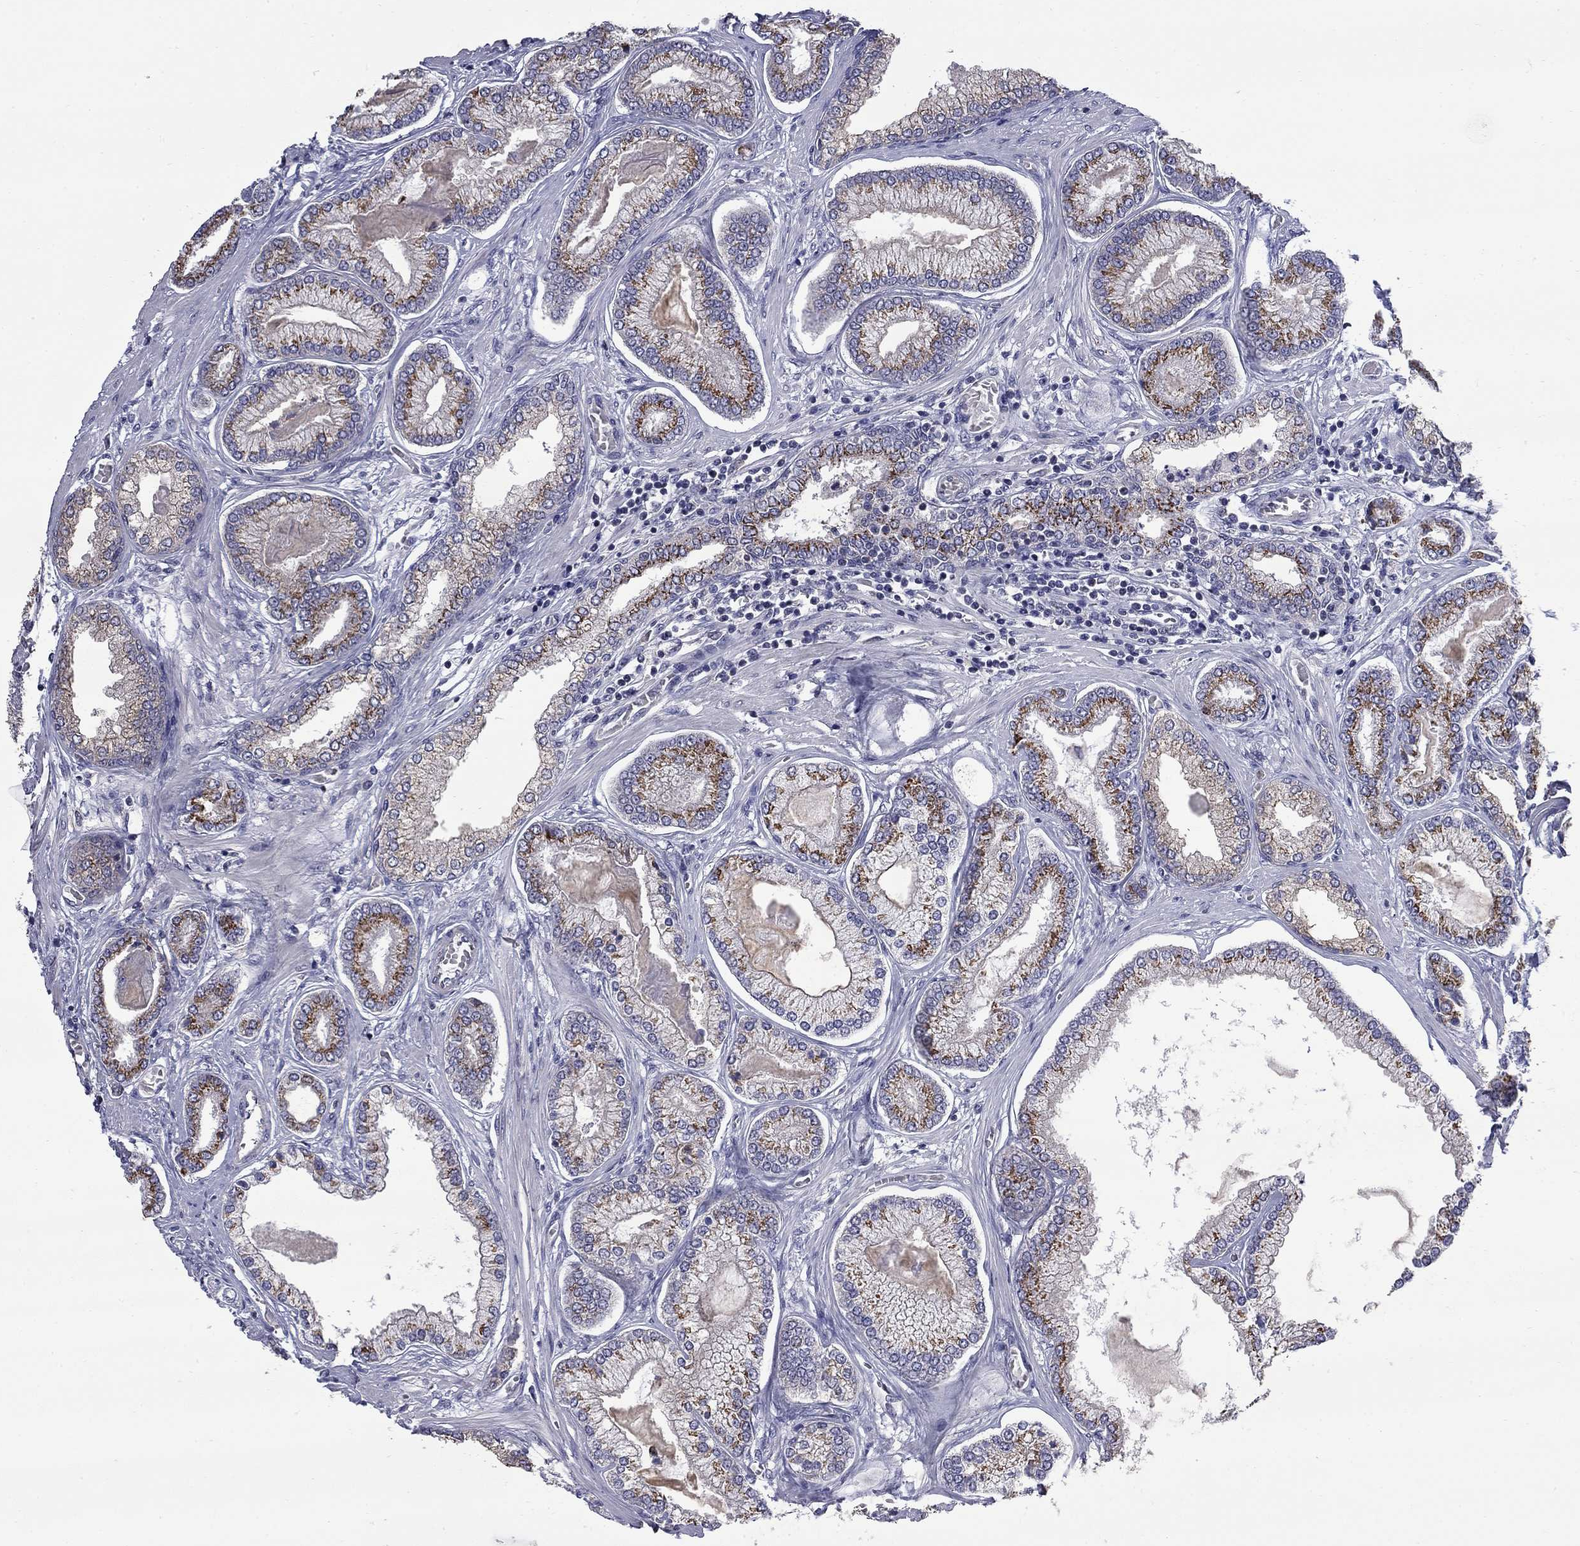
{"staining": {"intensity": "strong", "quantity": ">75%", "location": "cytoplasmic/membranous"}, "tissue": "prostate cancer", "cell_type": "Tumor cells", "image_type": "cancer", "snomed": [{"axis": "morphology", "description": "Adenocarcinoma, Low grade"}, {"axis": "topography", "description": "Prostate"}], "caption": "Human prostate adenocarcinoma (low-grade) stained with a brown dye shows strong cytoplasmic/membranous positive positivity in about >75% of tumor cells.", "gene": "HTR4", "patient": {"sex": "male", "age": 57}}